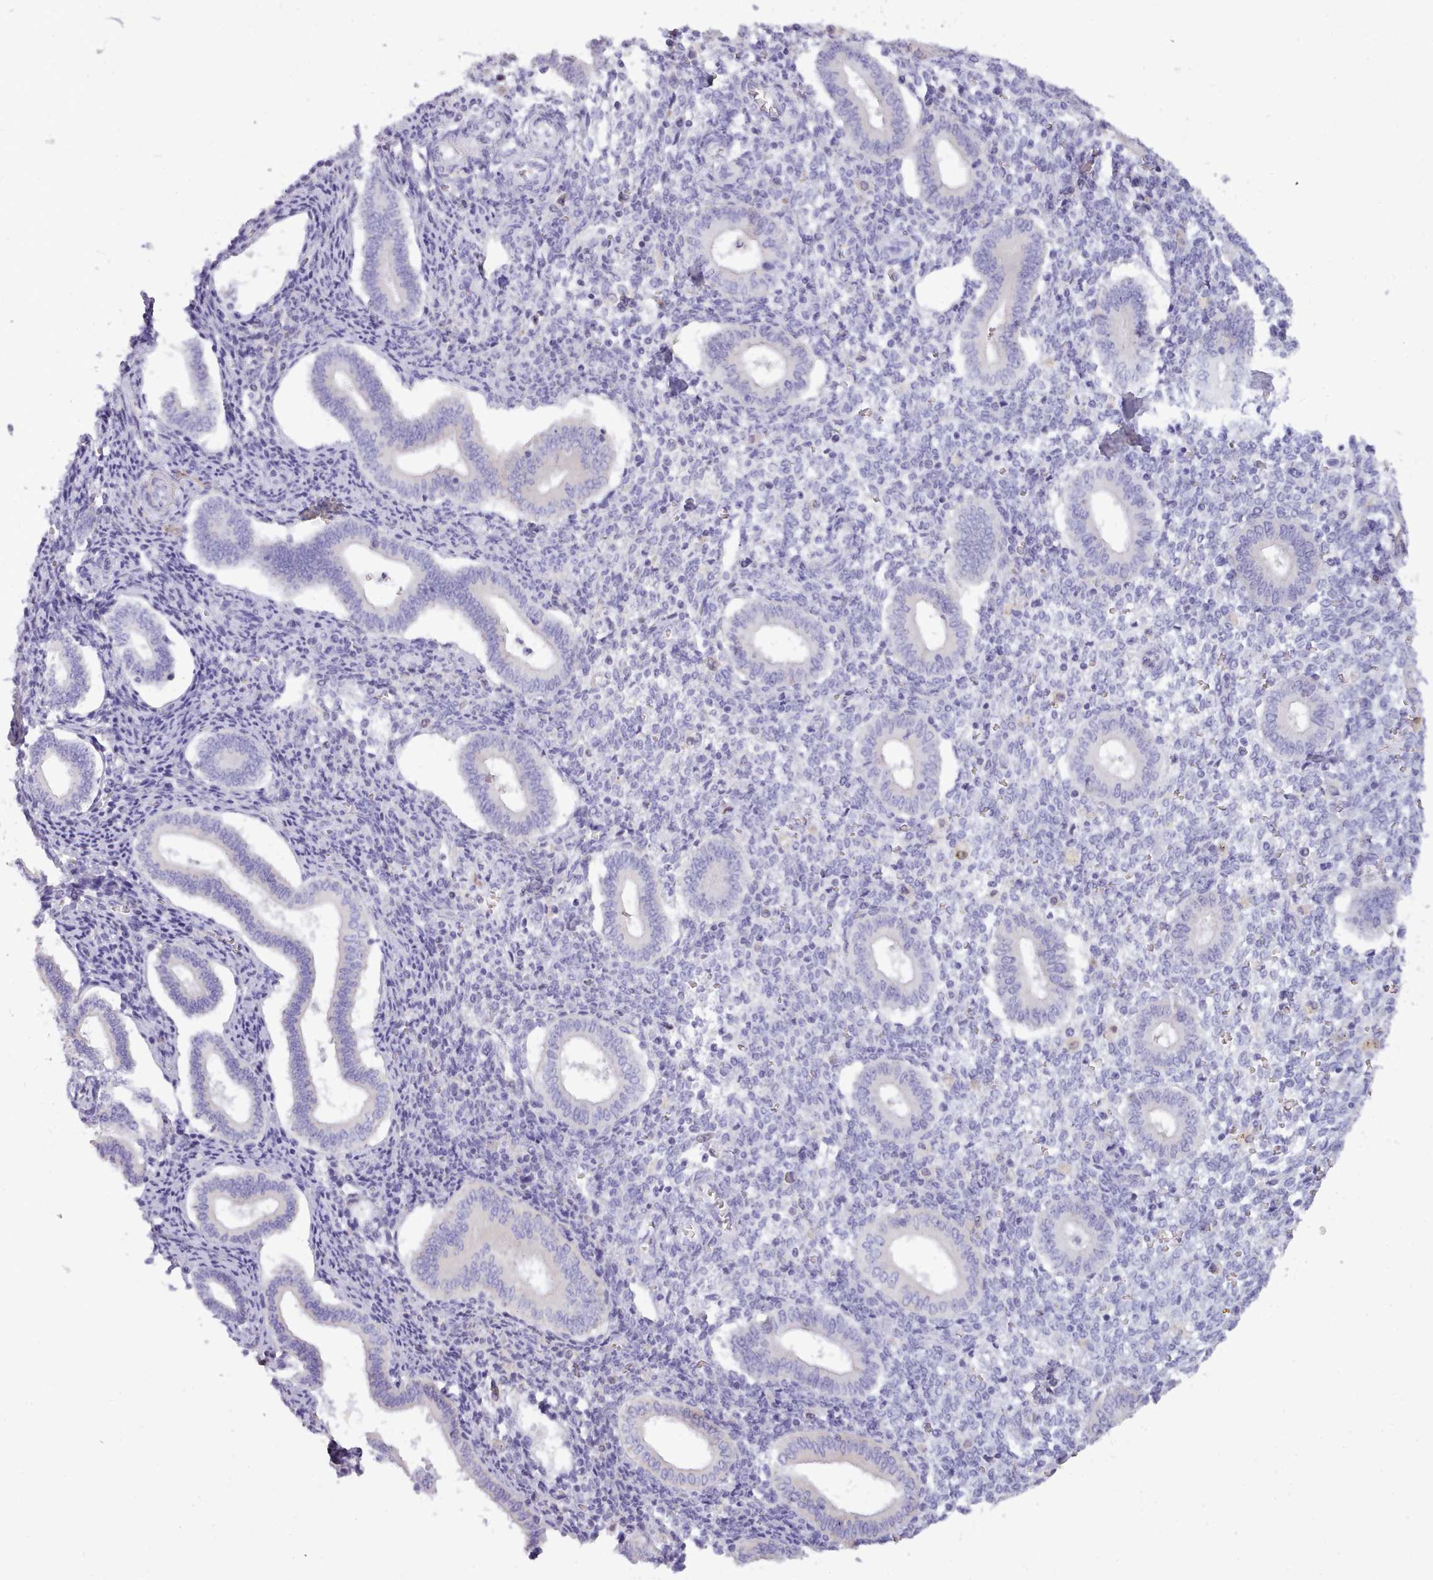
{"staining": {"intensity": "negative", "quantity": "none", "location": "none"}, "tissue": "endometrium", "cell_type": "Cells in endometrial stroma", "image_type": "normal", "snomed": [{"axis": "morphology", "description": "Normal tissue, NOS"}, {"axis": "topography", "description": "Endometrium"}], "caption": "Immunohistochemical staining of unremarkable human endometrium displays no significant expression in cells in endometrial stroma. (DAB (3,3'-diaminobenzidine) immunohistochemistry with hematoxylin counter stain).", "gene": "CYP2A13", "patient": {"sex": "female", "age": 44}}